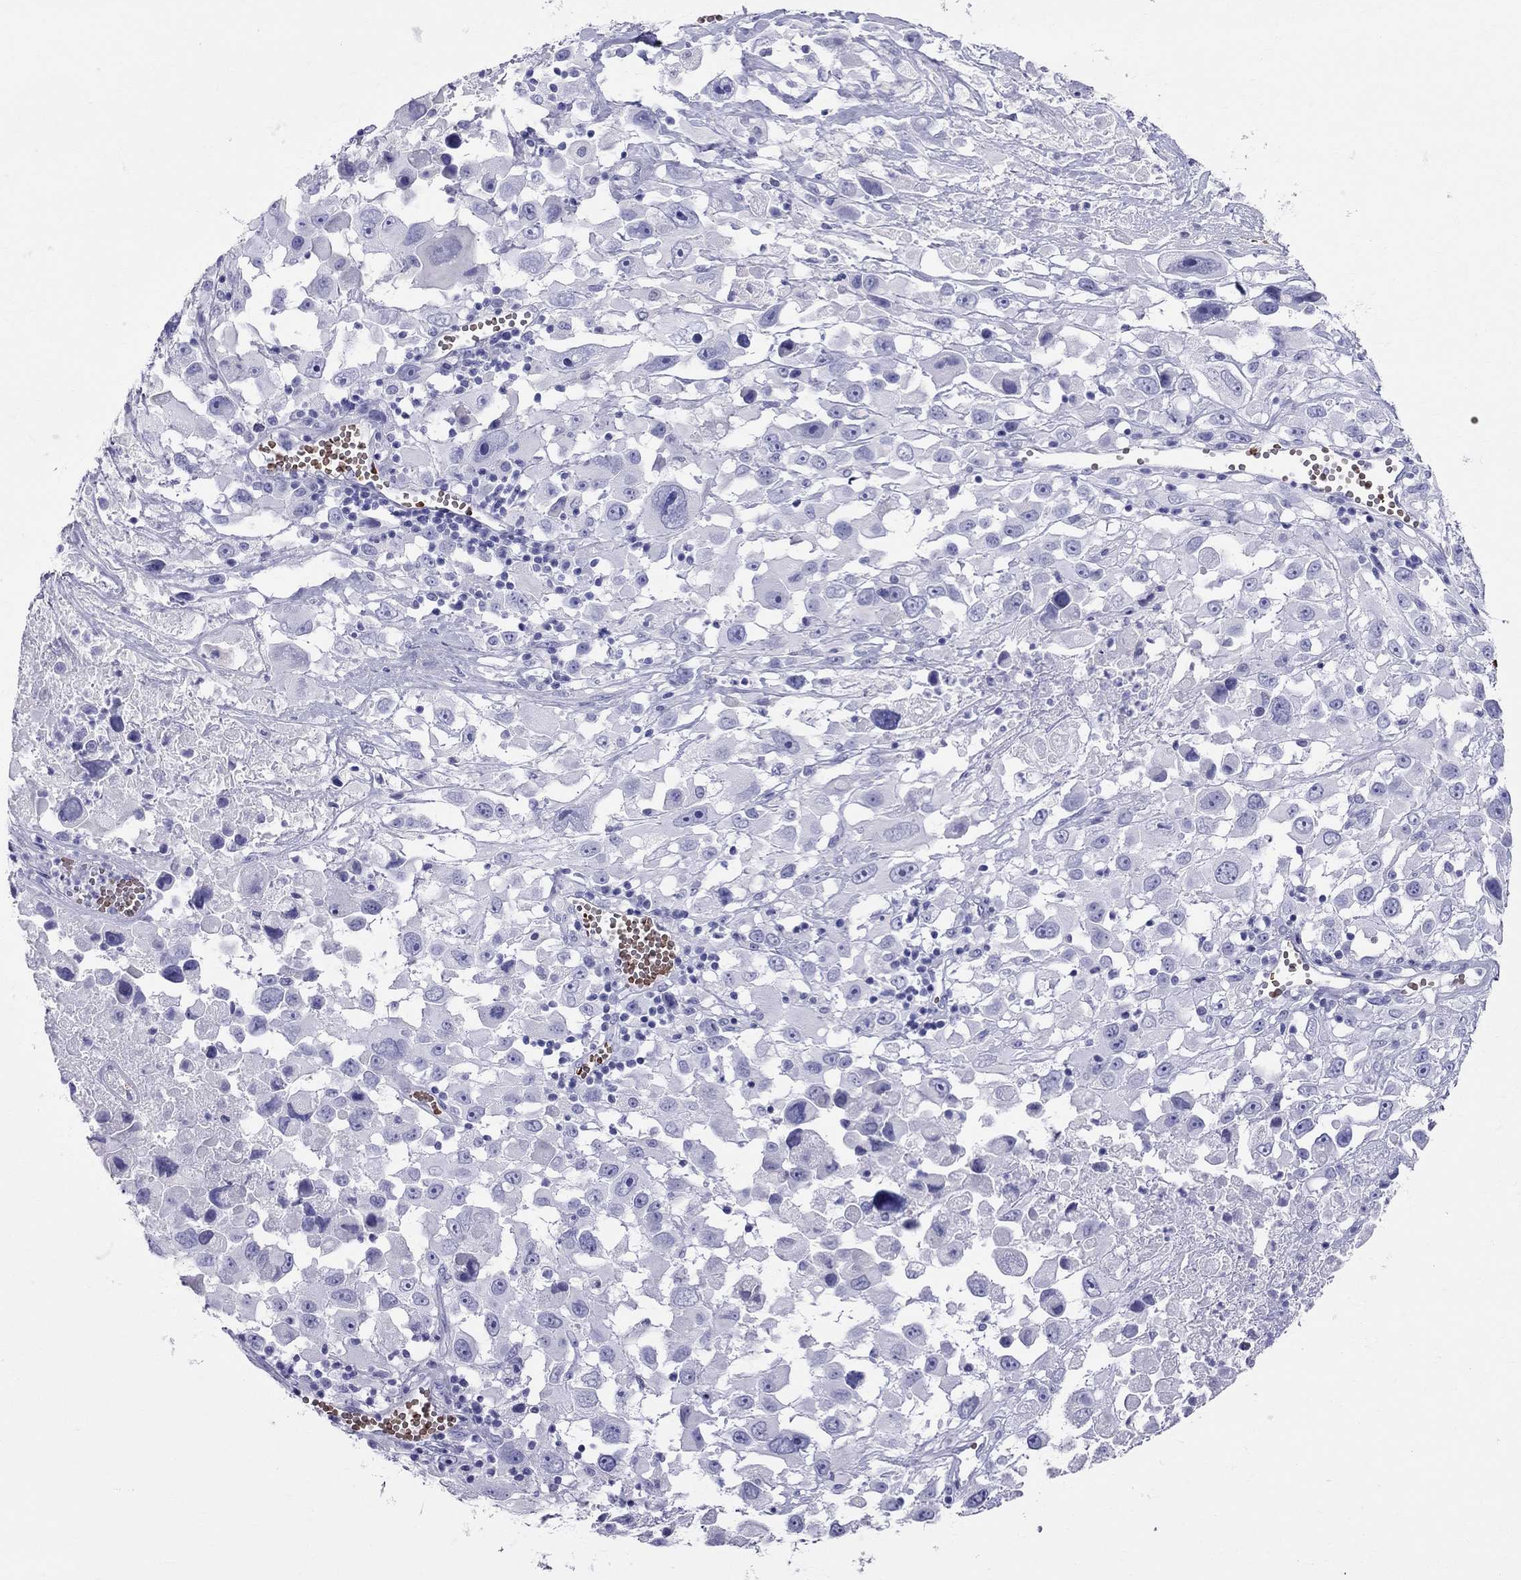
{"staining": {"intensity": "negative", "quantity": "none", "location": "none"}, "tissue": "melanoma", "cell_type": "Tumor cells", "image_type": "cancer", "snomed": [{"axis": "morphology", "description": "Malignant melanoma, Metastatic site"}, {"axis": "topography", "description": "Soft tissue"}], "caption": "Immunohistochemical staining of human melanoma shows no significant staining in tumor cells.", "gene": "DNAAF6", "patient": {"sex": "male", "age": 50}}